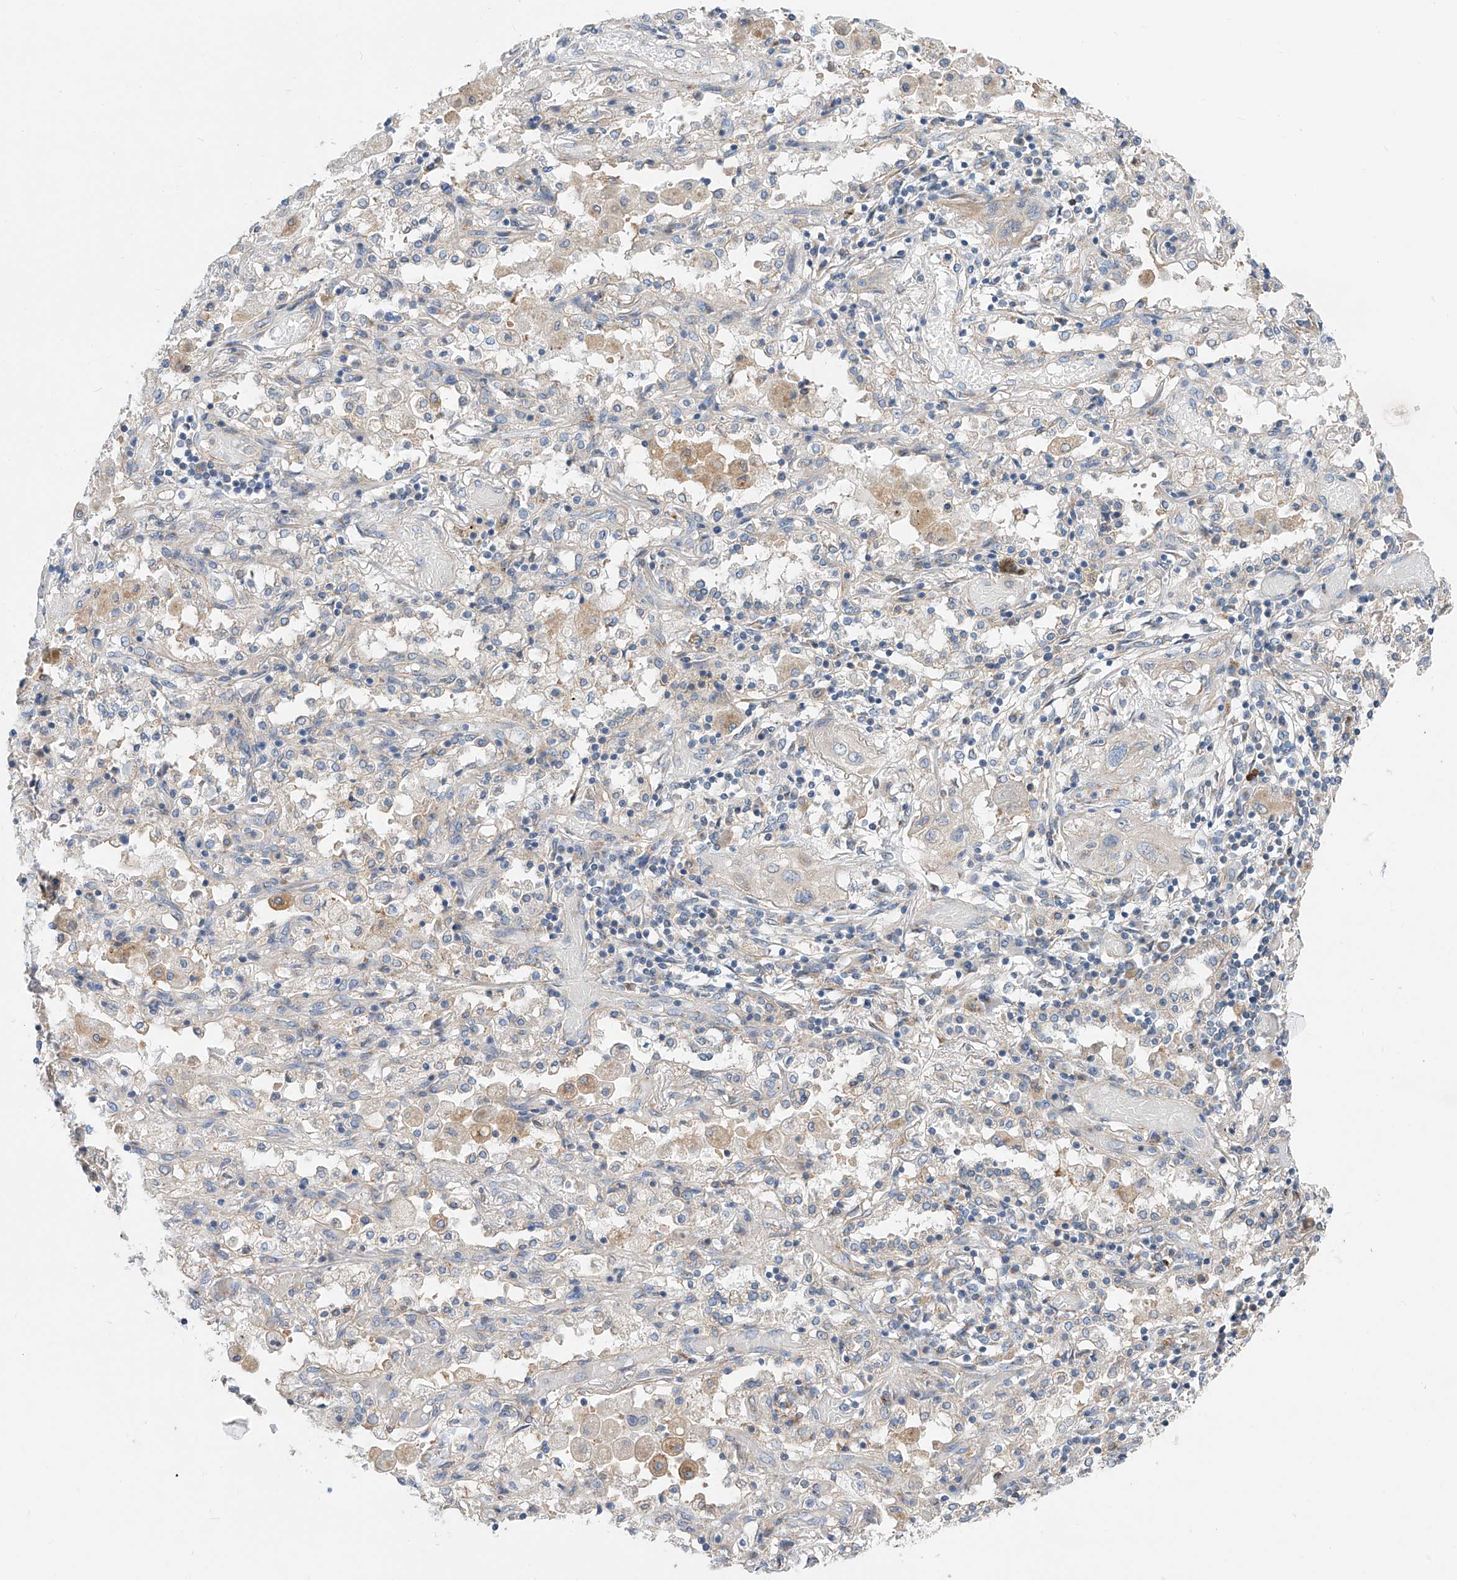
{"staining": {"intensity": "negative", "quantity": "none", "location": "none"}, "tissue": "lung cancer", "cell_type": "Tumor cells", "image_type": "cancer", "snomed": [{"axis": "morphology", "description": "Squamous cell carcinoma, NOS"}, {"axis": "topography", "description": "Lung"}], "caption": "The image shows no significant positivity in tumor cells of lung squamous cell carcinoma.", "gene": "SLC22A7", "patient": {"sex": "female", "age": 47}}